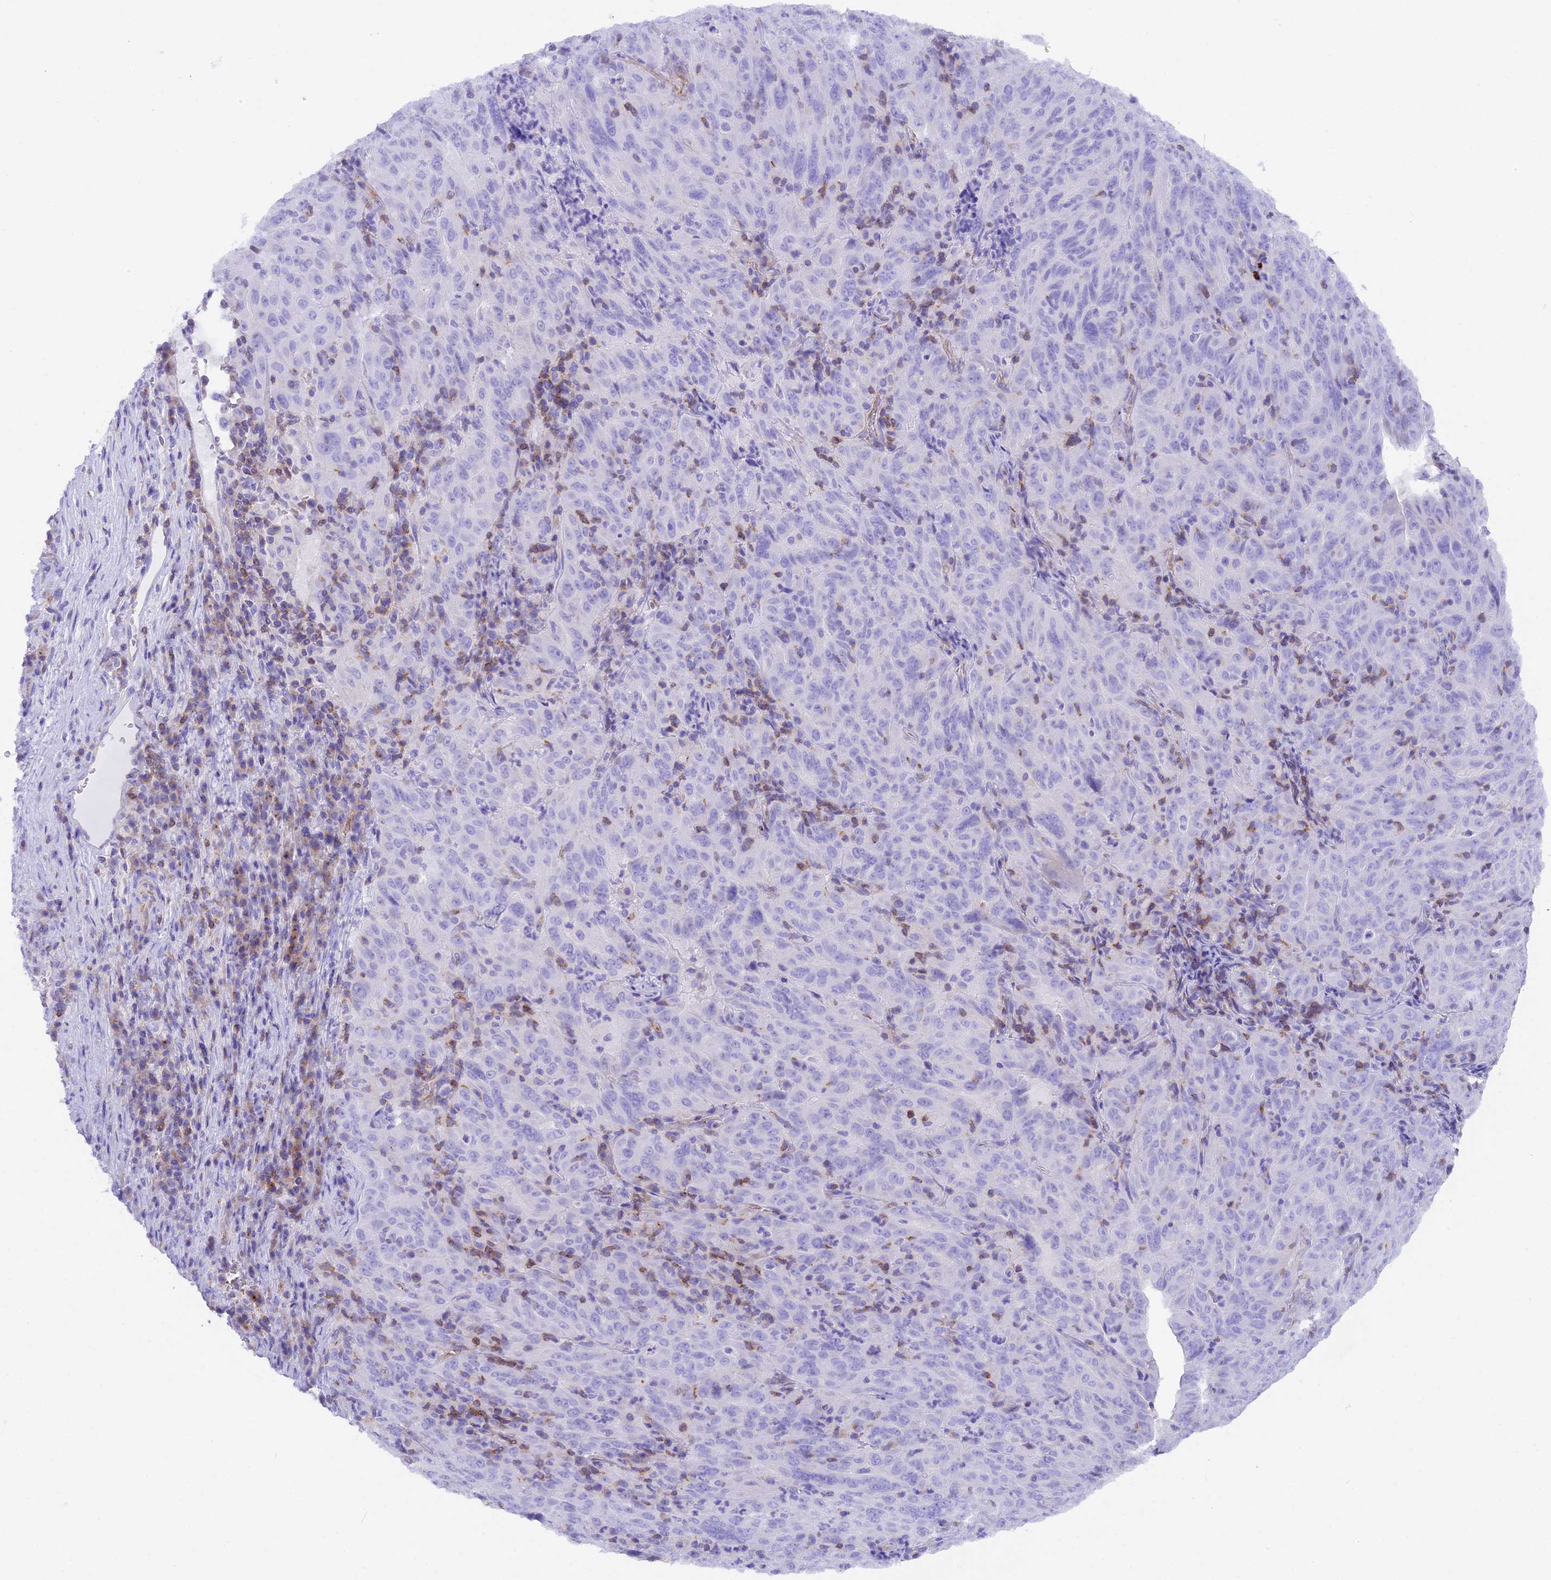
{"staining": {"intensity": "negative", "quantity": "none", "location": "none"}, "tissue": "pancreatic cancer", "cell_type": "Tumor cells", "image_type": "cancer", "snomed": [{"axis": "morphology", "description": "Adenocarcinoma, NOS"}, {"axis": "topography", "description": "Pancreas"}], "caption": "Adenocarcinoma (pancreatic) stained for a protein using IHC displays no staining tumor cells.", "gene": "FAM193A", "patient": {"sex": "male", "age": 63}}